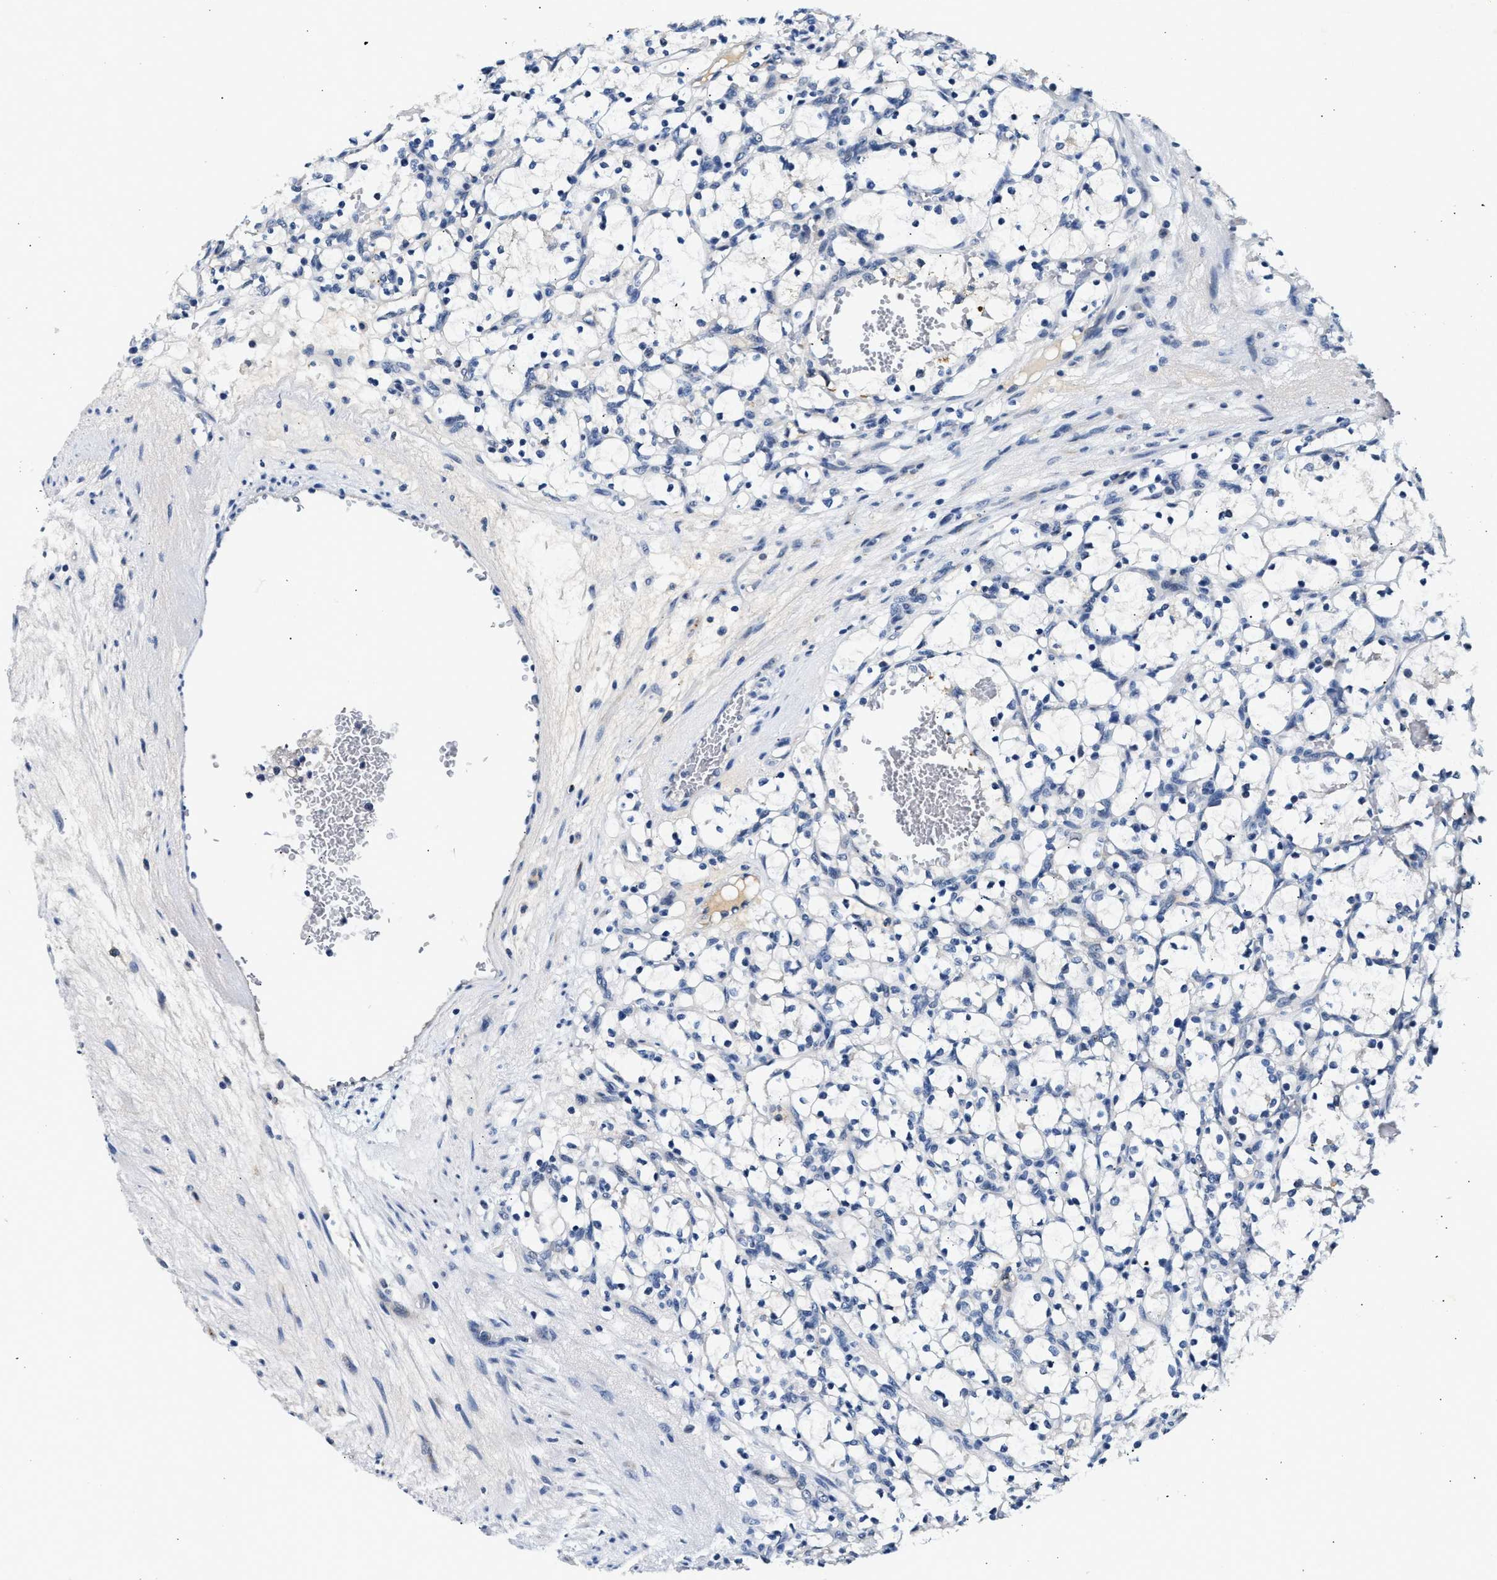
{"staining": {"intensity": "negative", "quantity": "none", "location": "none"}, "tissue": "renal cancer", "cell_type": "Tumor cells", "image_type": "cancer", "snomed": [{"axis": "morphology", "description": "Adenocarcinoma, NOS"}, {"axis": "topography", "description": "Kidney"}], "caption": "A micrograph of human renal adenocarcinoma is negative for staining in tumor cells. (Stains: DAB immunohistochemistry with hematoxylin counter stain, Microscopy: brightfield microscopy at high magnification).", "gene": "MED22", "patient": {"sex": "female", "age": 69}}